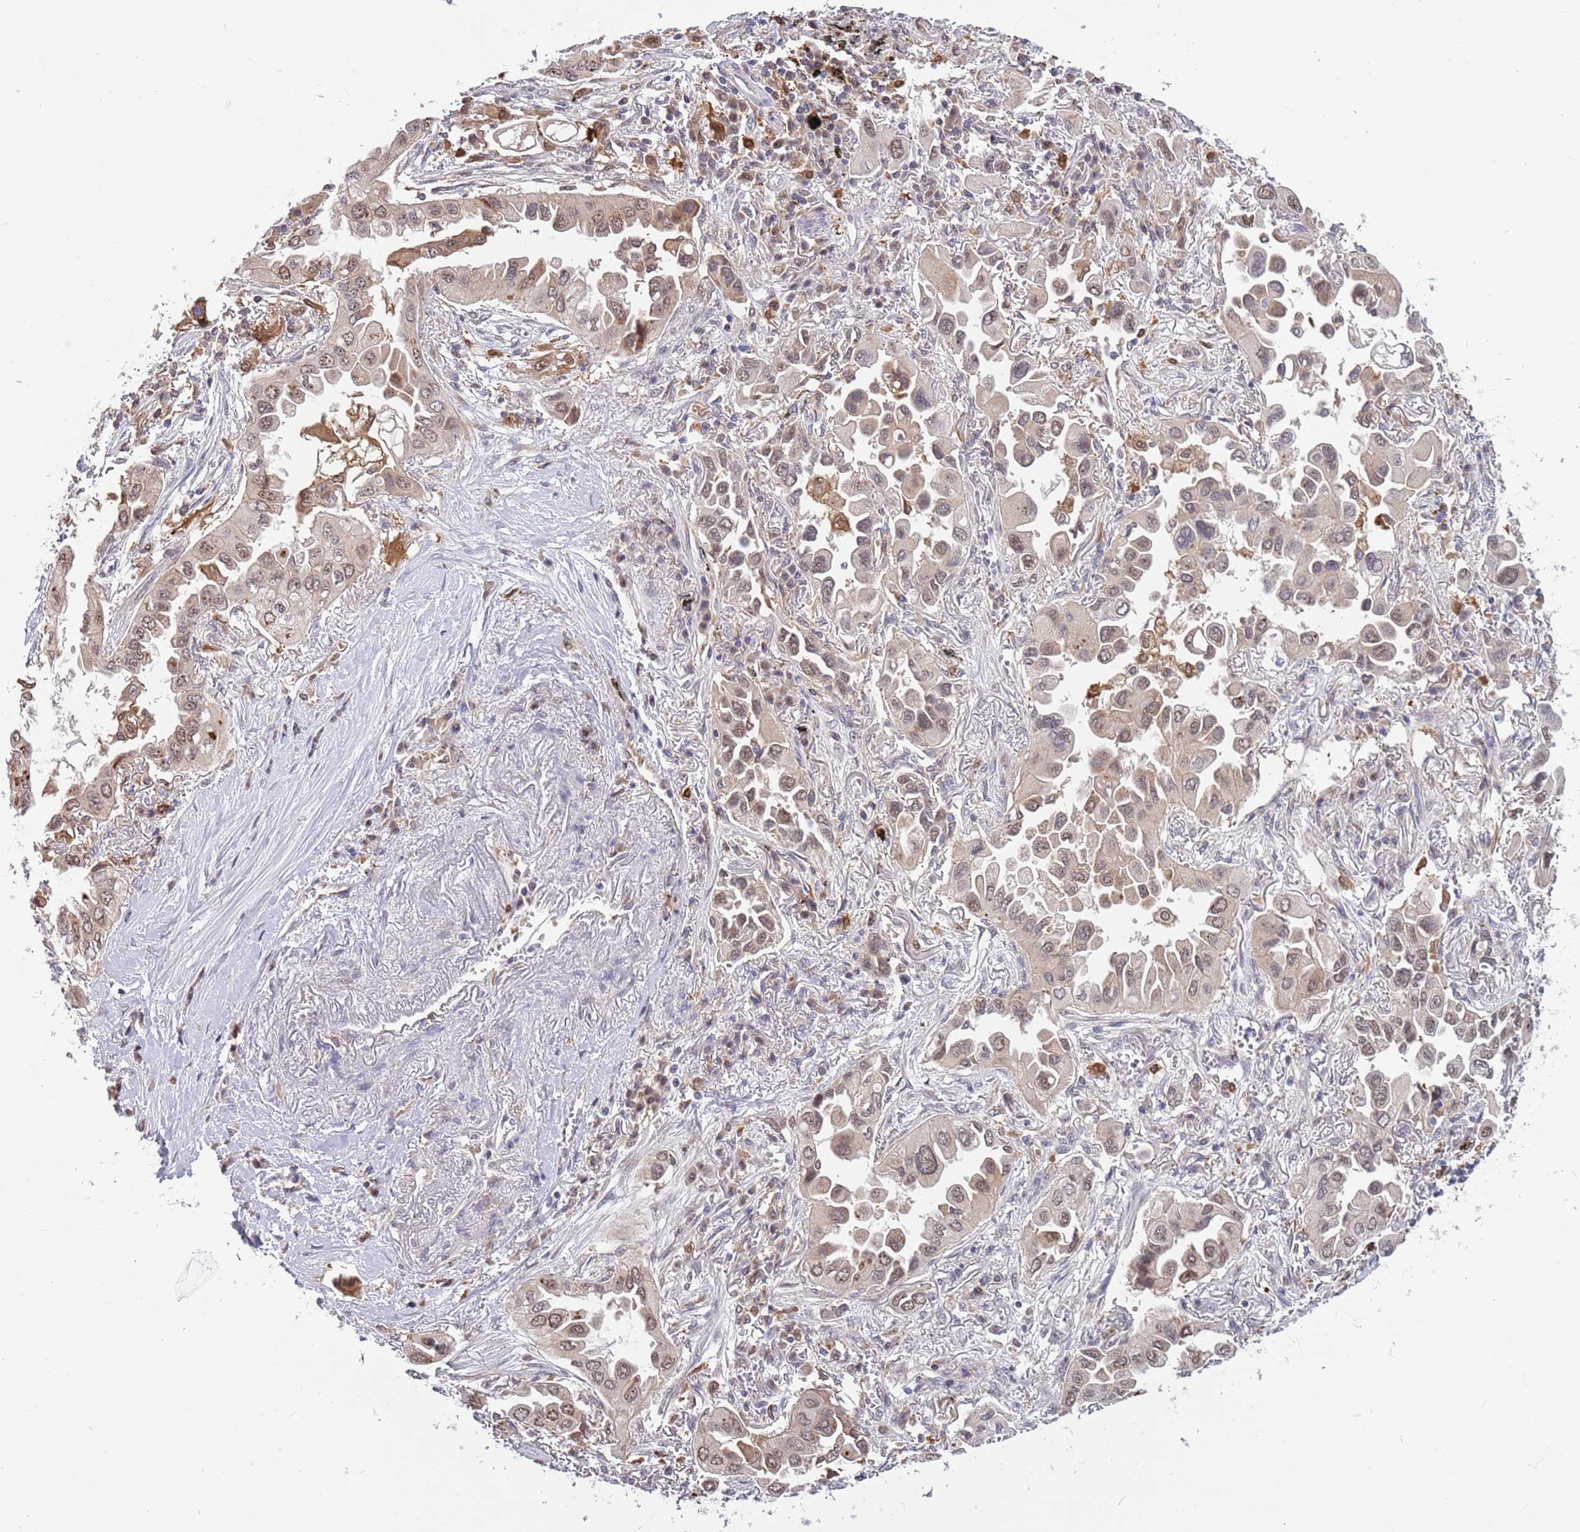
{"staining": {"intensity": "moderate", "quantity": ">75%", "location": "nuclear"}, "tissue": "lung cancer", "cell_type": "Tumor cells", "image_type": "cancer", "snomed": [{"axis": "morphology", "description": "Adenocarcinoma, NOS"}, {"axis": "topography", "description": "Lung"}], "caption": "Tumor cells reveal medium levels of moderate nuclear staining in approximately >75% of cells in human adenocarcinoma (lung). Immunohistochemistry stains the protein of interest in brown and the nuclei are stained blue.", "gene": "CCNJL", "patient": {"sex": "female", "age": 76}}